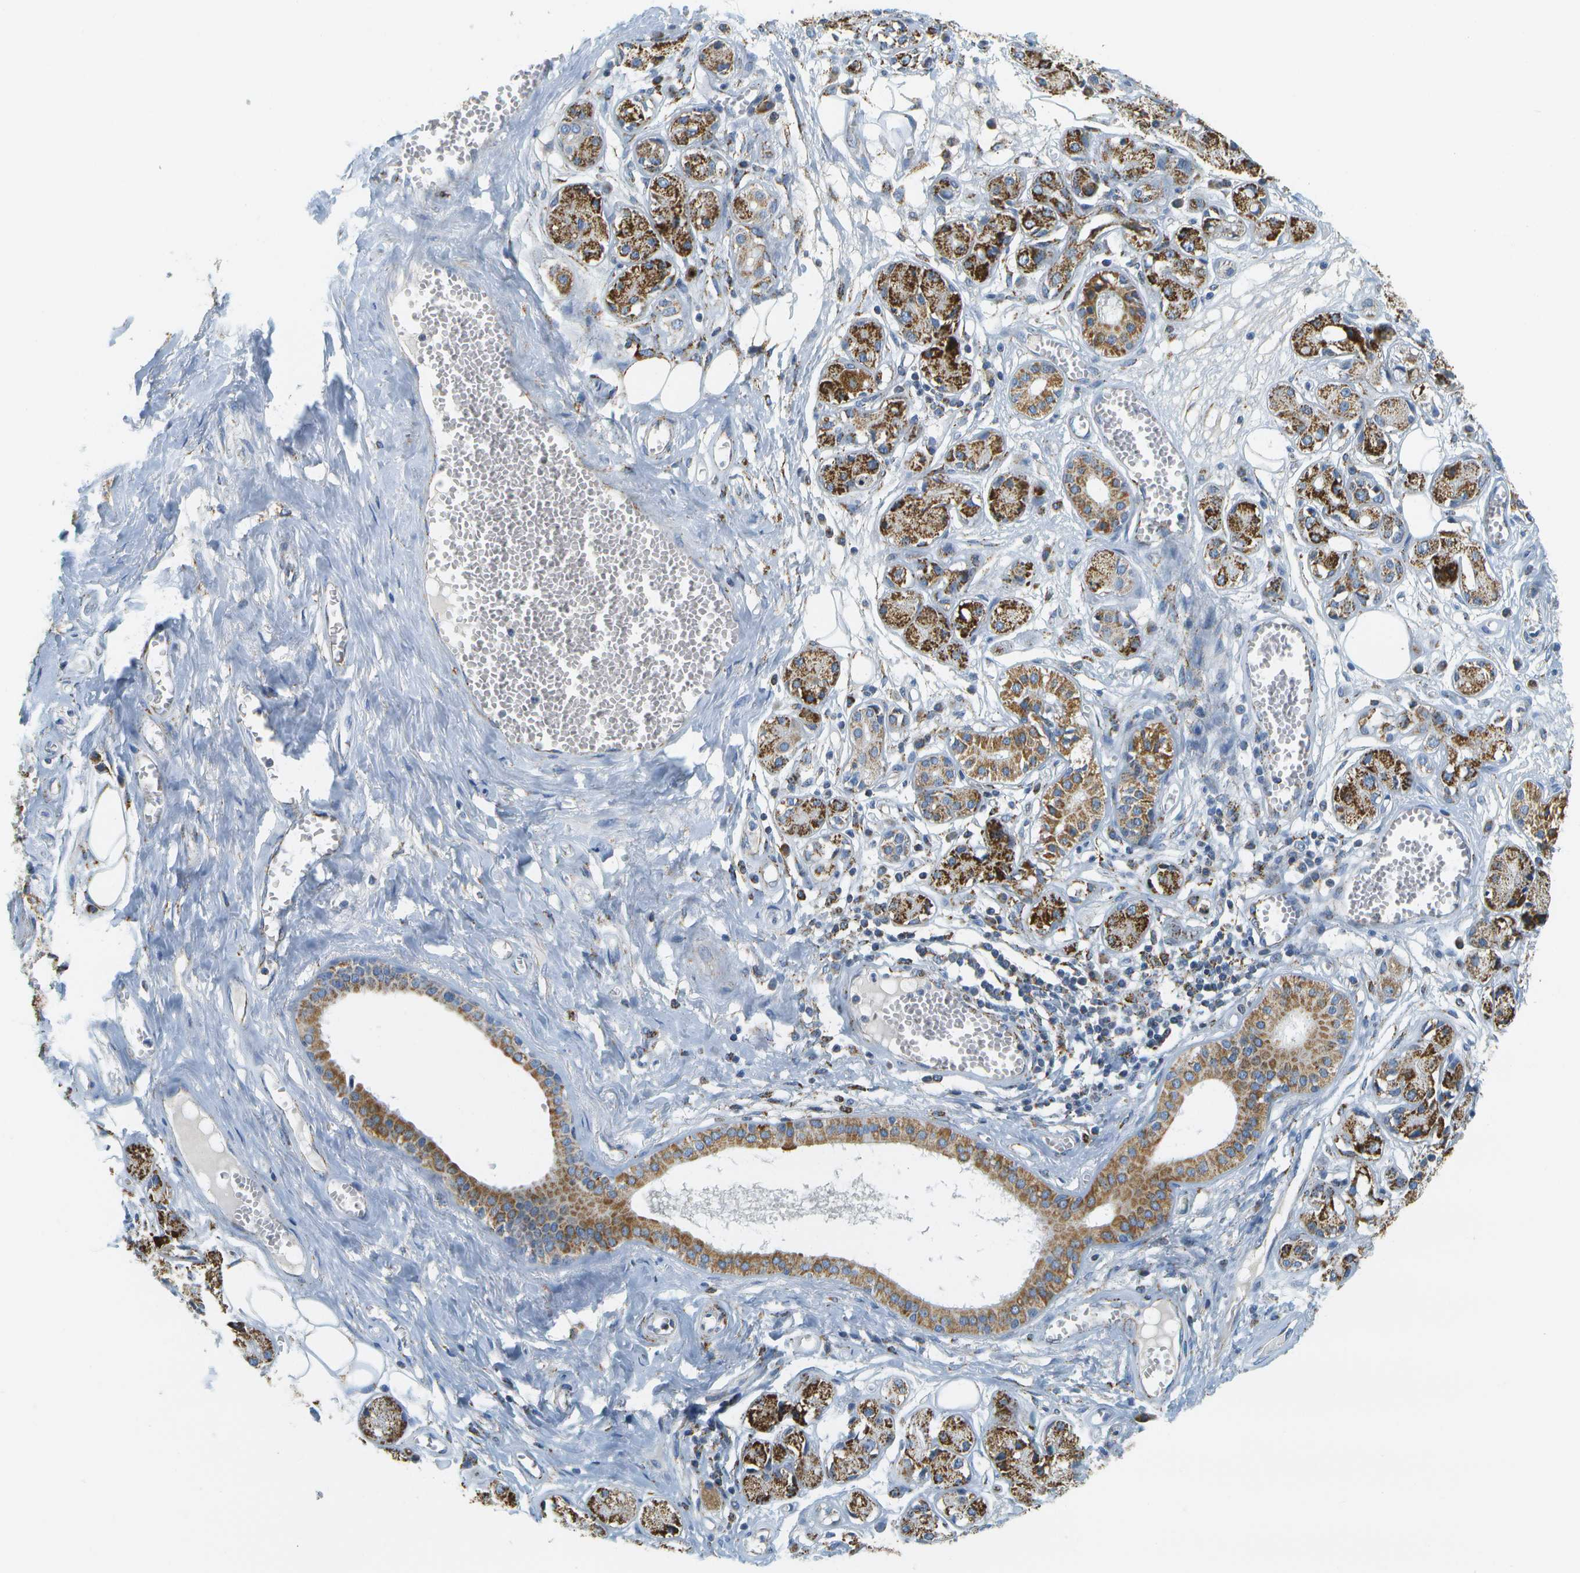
{"staining": {"intensity": "negative", "quantity": "none", "location": "none"}, "tissue": "adipose tissue", "cell_type": "Adipocytes", "image_type": "normal", "snomed": [{"axis": "morphology", "description": "Normal tissue, NOS"}, {"axis": "morphology", "description": "Inflammation, NOS"}, {"axis": "topography", "description": "Salivary gland"}, {"axis": "topography", "description": "Peripheral nerve tissue"}], "caption": "Micrograph shows no significant protein positivity in adipocytes of benign adipose tissue. (DAB (3,3'-diaminobenzidine) IHC visualized using brightfield microscopy, high magnification).", "gene": "HLCS", "patient": {"sex": "female", "age": 75}}